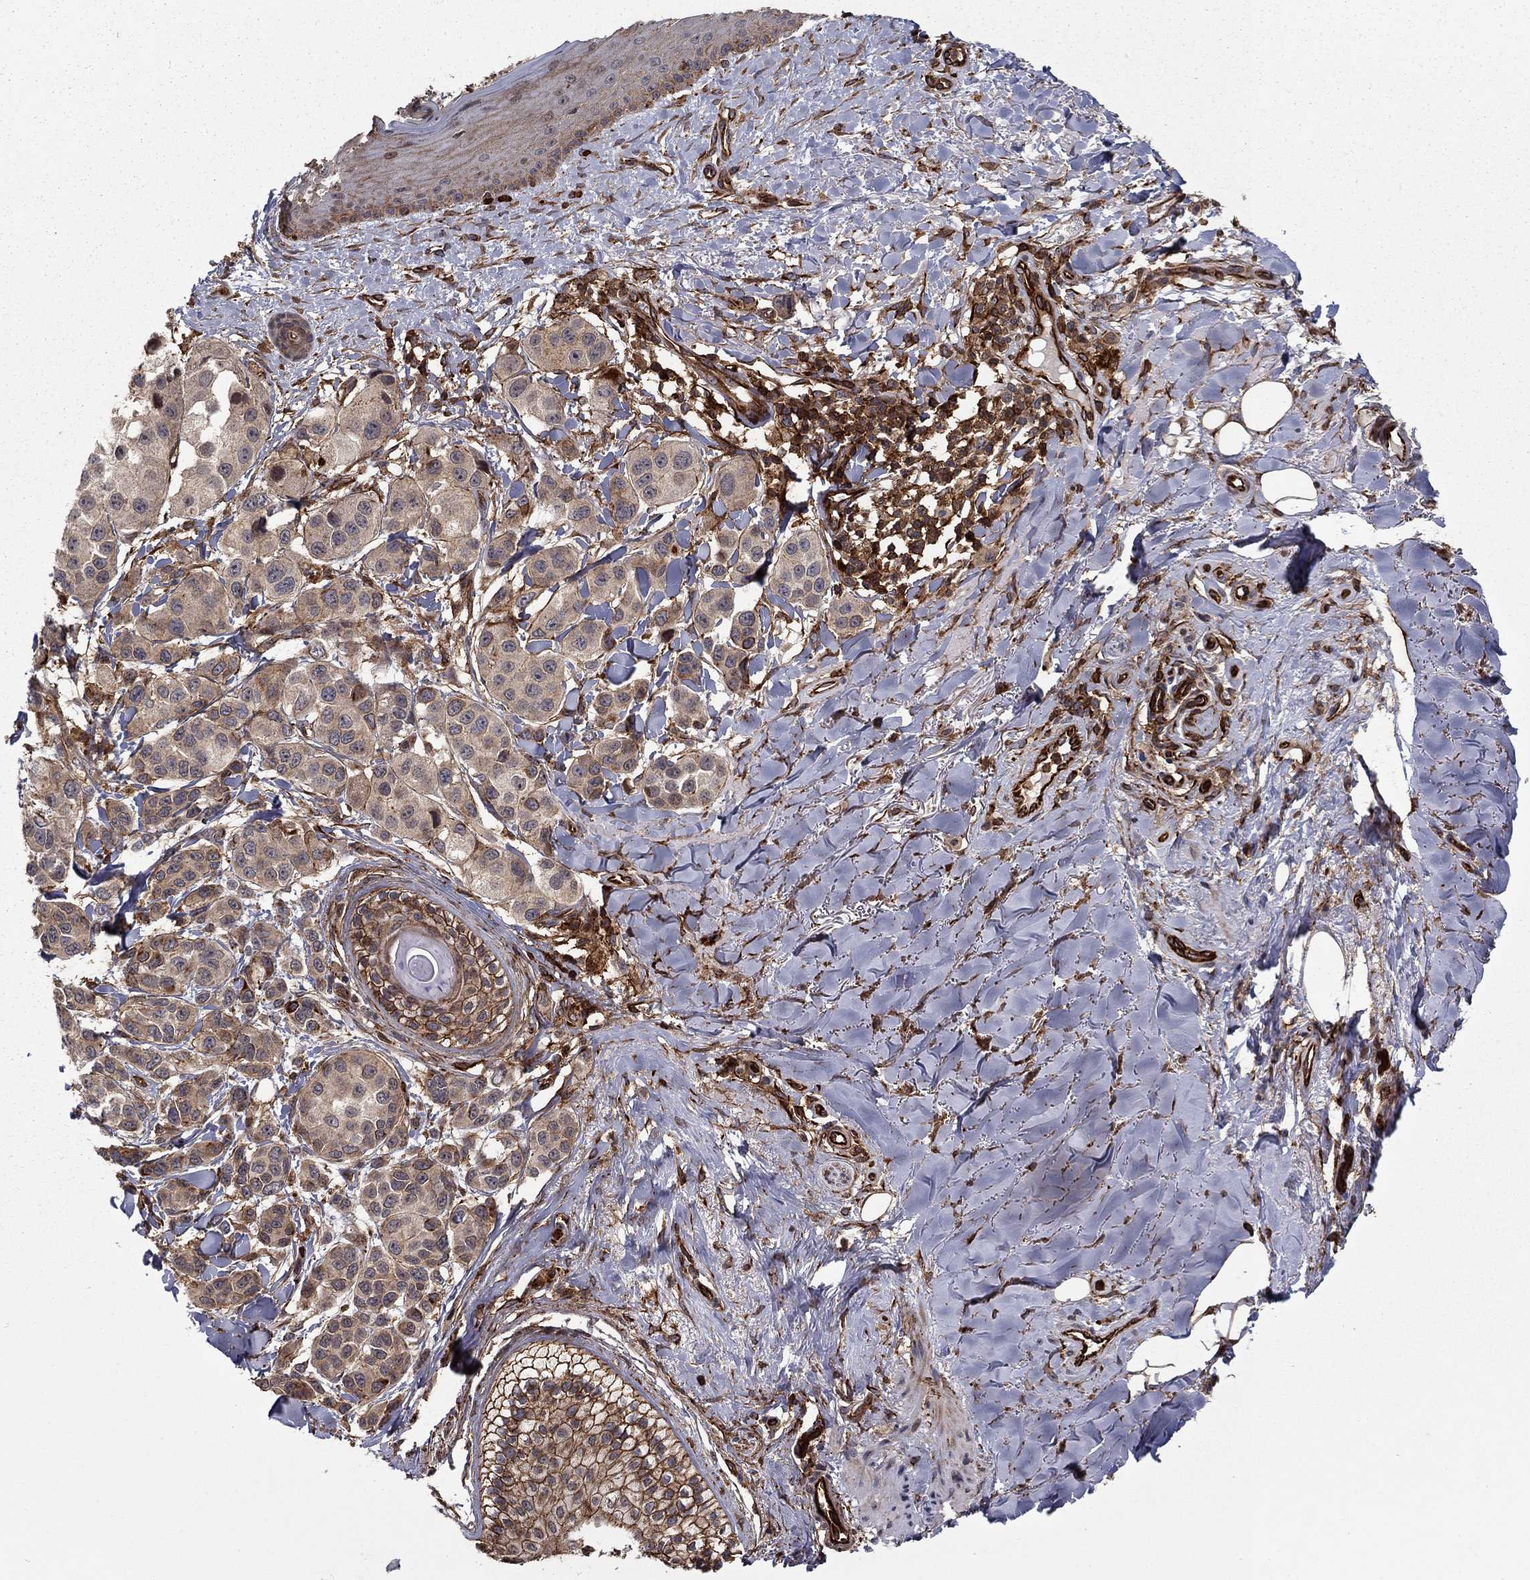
{"staining": {"intensity": "weak", "quantity": "<25%", "location": "cytoplasmic/membranous"}, "tissue": "melanoma", "cell_type": "Tumor cells", "image_type": "cancer", "snomed": [{"axis": "morphology", "description": "Malignant melanoma, NOS"}, {"axis": "topography", "description": "Skin"}], "caption": "The IHC micrograph has no significant positivity in tumor cells of melanoma tissue.", "gene": "ADM", "patient": {"sex": "male", "age": 57}}